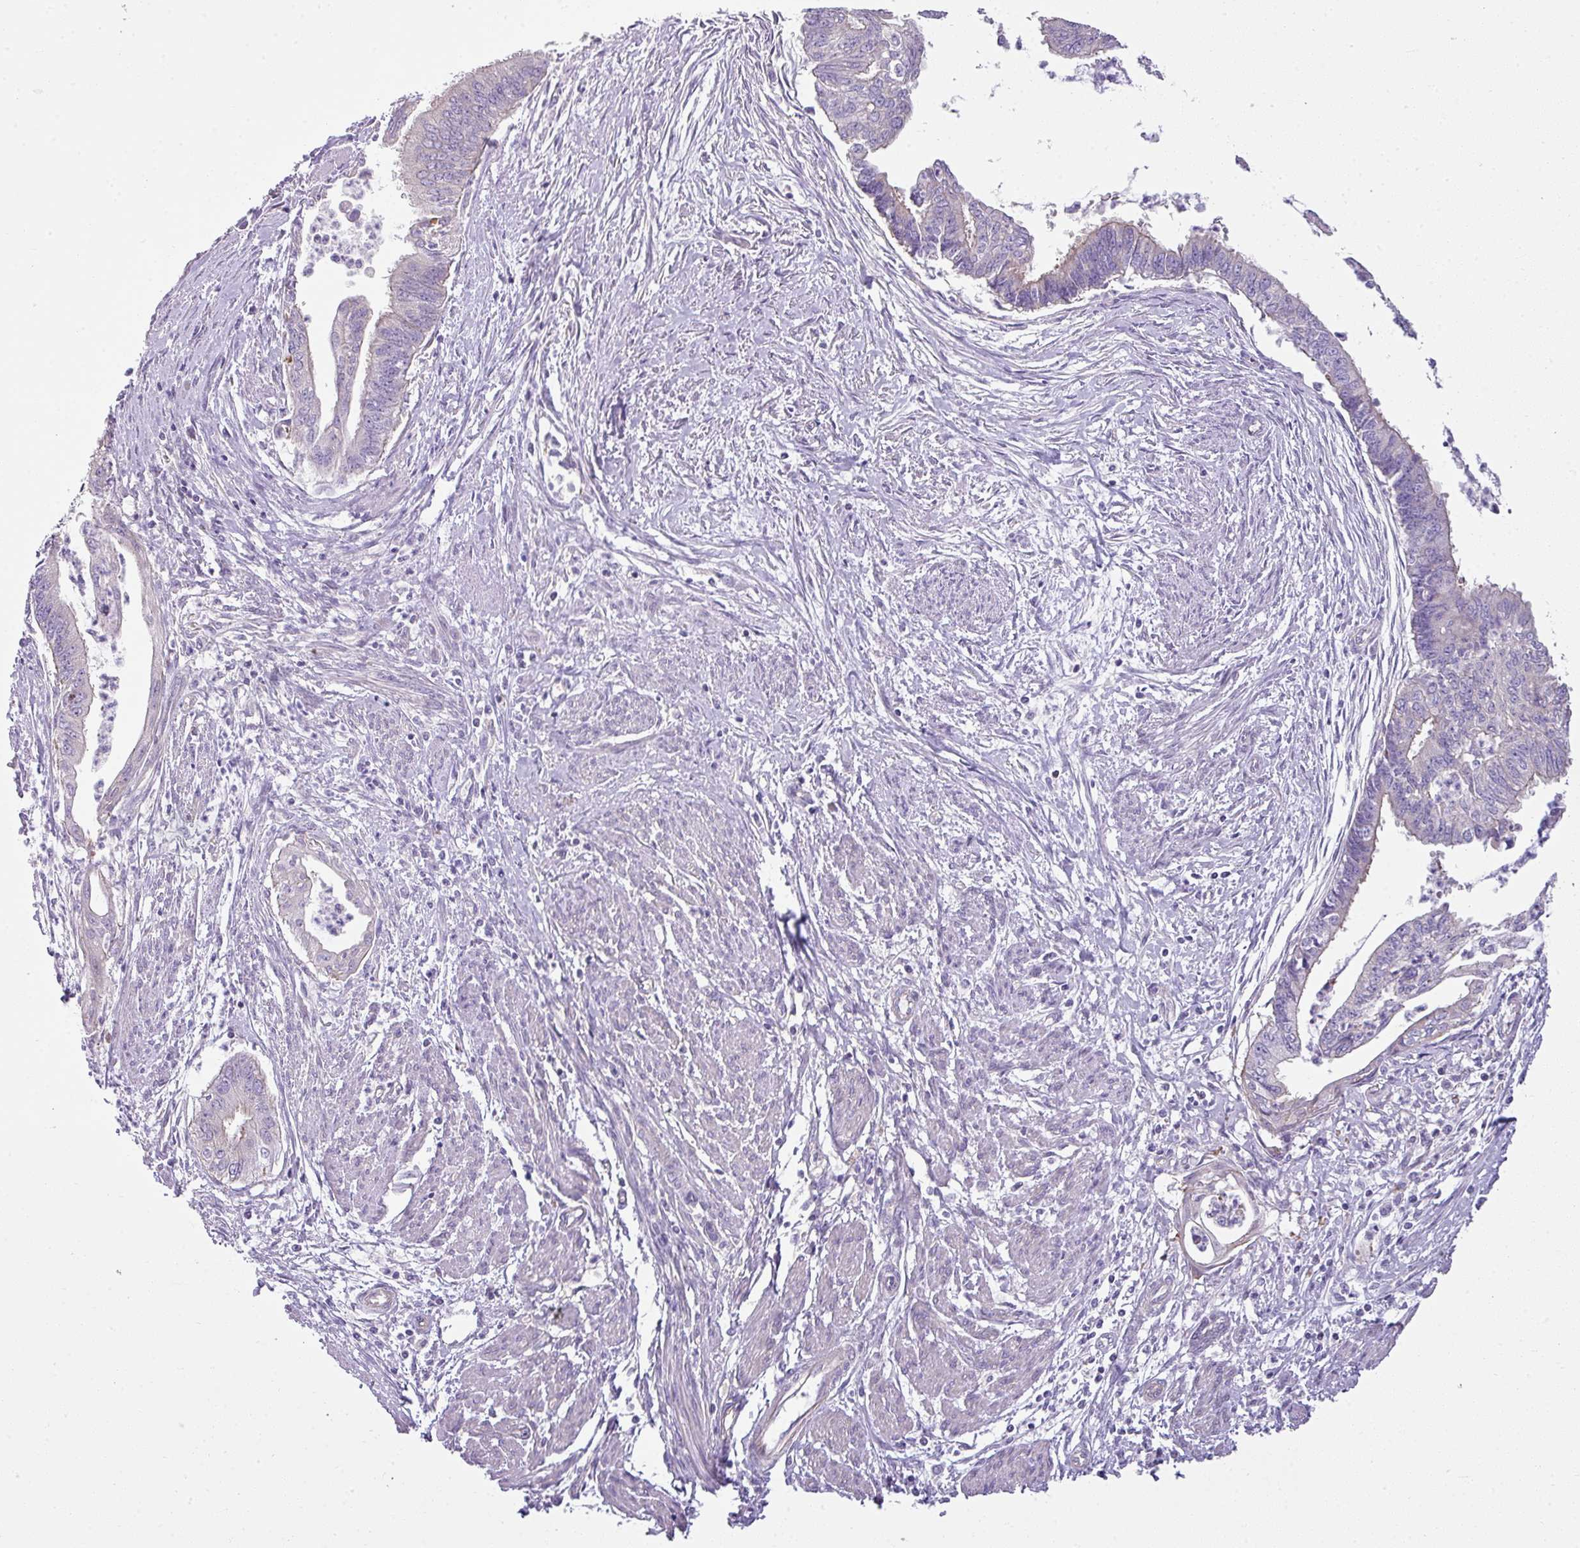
{"staining": {"intensity": "negative", "quantity": "none", "location": "none"}, "tissue": "endometrial cancer", "cell_type": "Tumor cells", "image_type": "cancer", "snomed": [{"axis": "morphology", "description": "Adenocarcinoma, NOS"}, {"axis": "topography", "description": "Endometrium"}], "caption": "Photomicrograph shows no significant protein staining in tumor cells of endometrial adenocarcinoma.", "gene": "PALS2", "patient": {"sex": "female", "age": 73}}